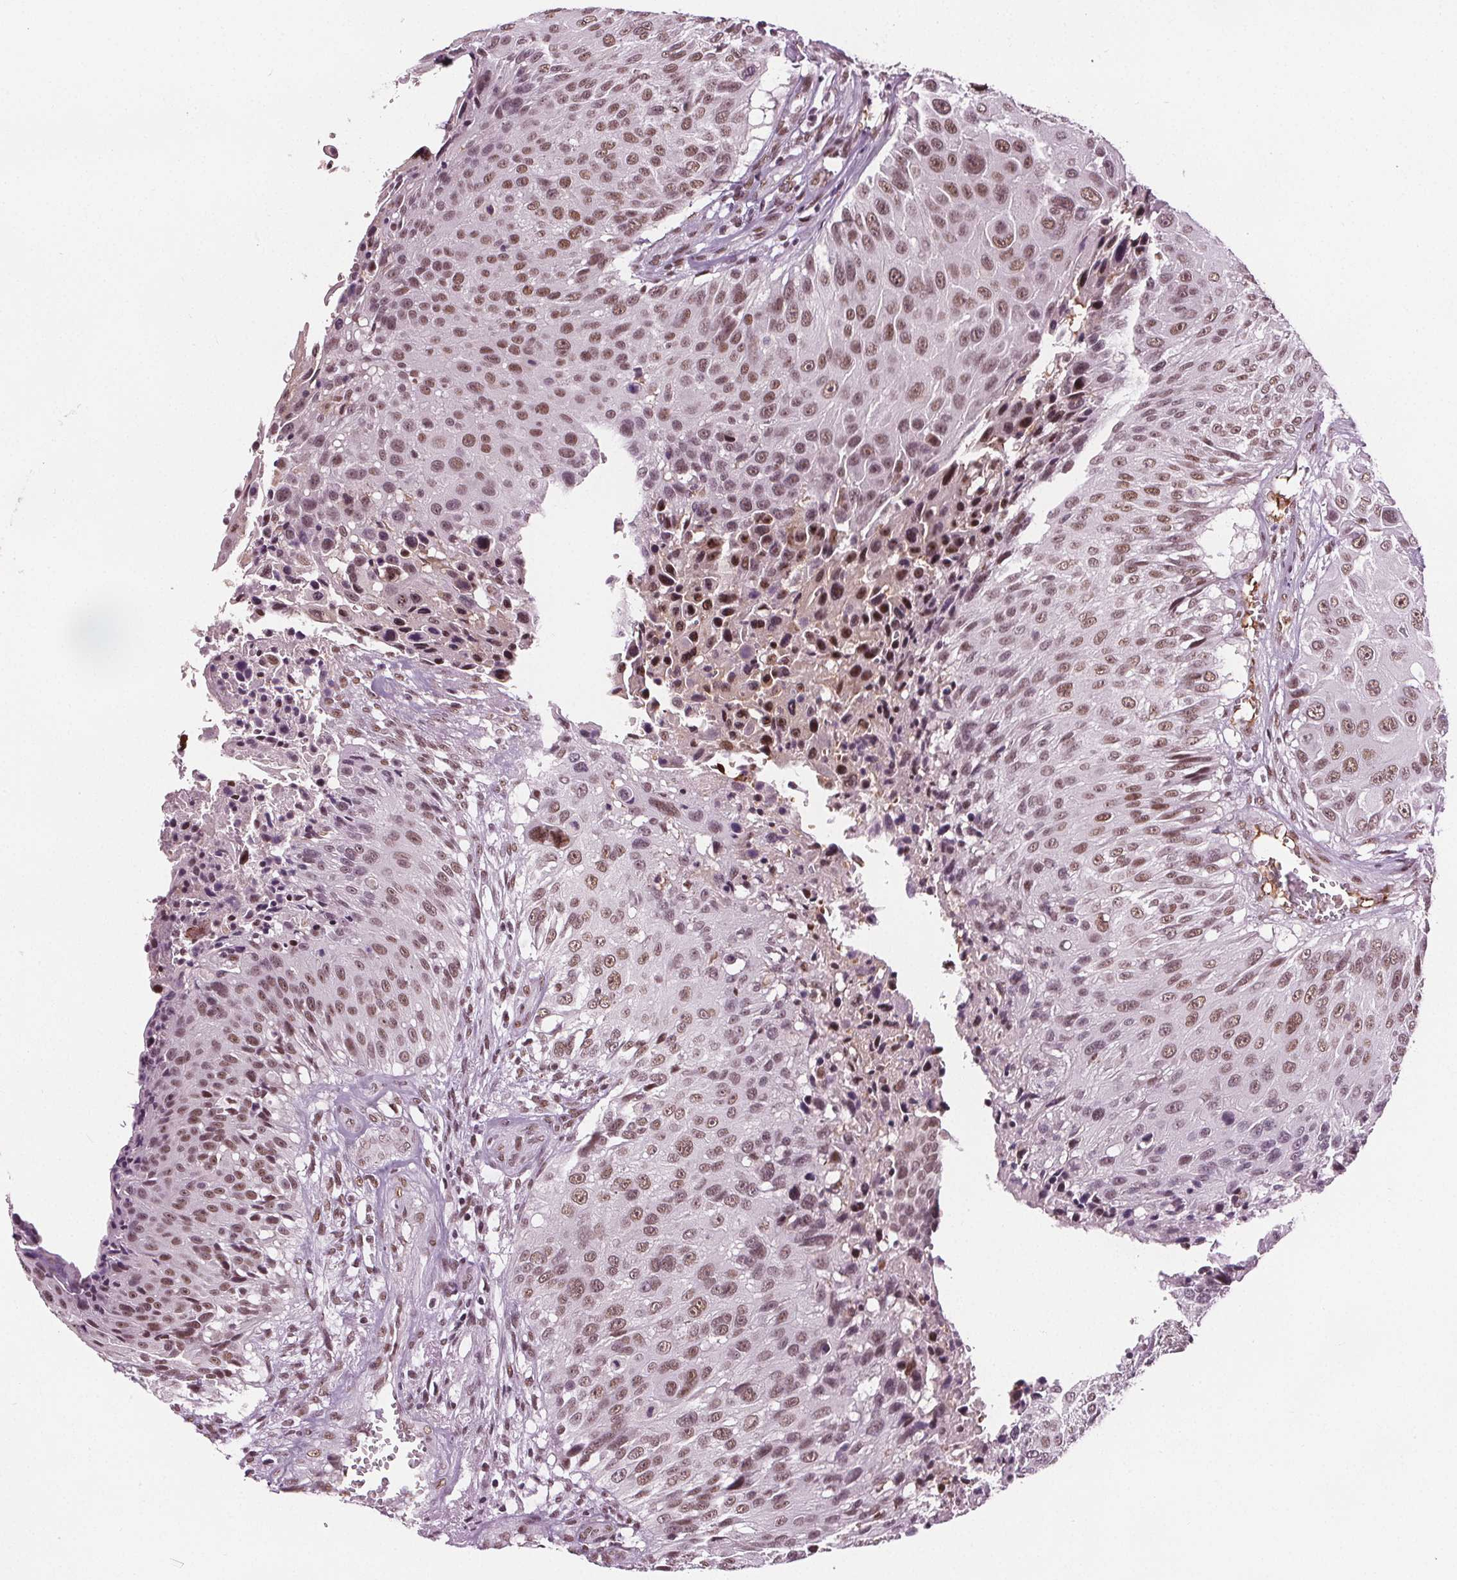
{"staining": {"intensity": "moderate", "quantity": ">75%", "location": "nuclear"}, "tissue": "urothelial cancer", "cell_type": "Tumor cells", "image_type": "cancer", "snomed": [{"axis": "morphology", "description": "Urothelial carcinoma, NOS"}, {"axis": "topography", "description": "Urinary bladder"}], "caption": "DAB (3,3'-diaminobenzidine) immunohistochemical staining of human urothelial cancer shows moderate nuclear protein positivity in approximately >75% of tumor cells.", "gene": "IWS1", "patient": {"sex": "male", "age": 55}}